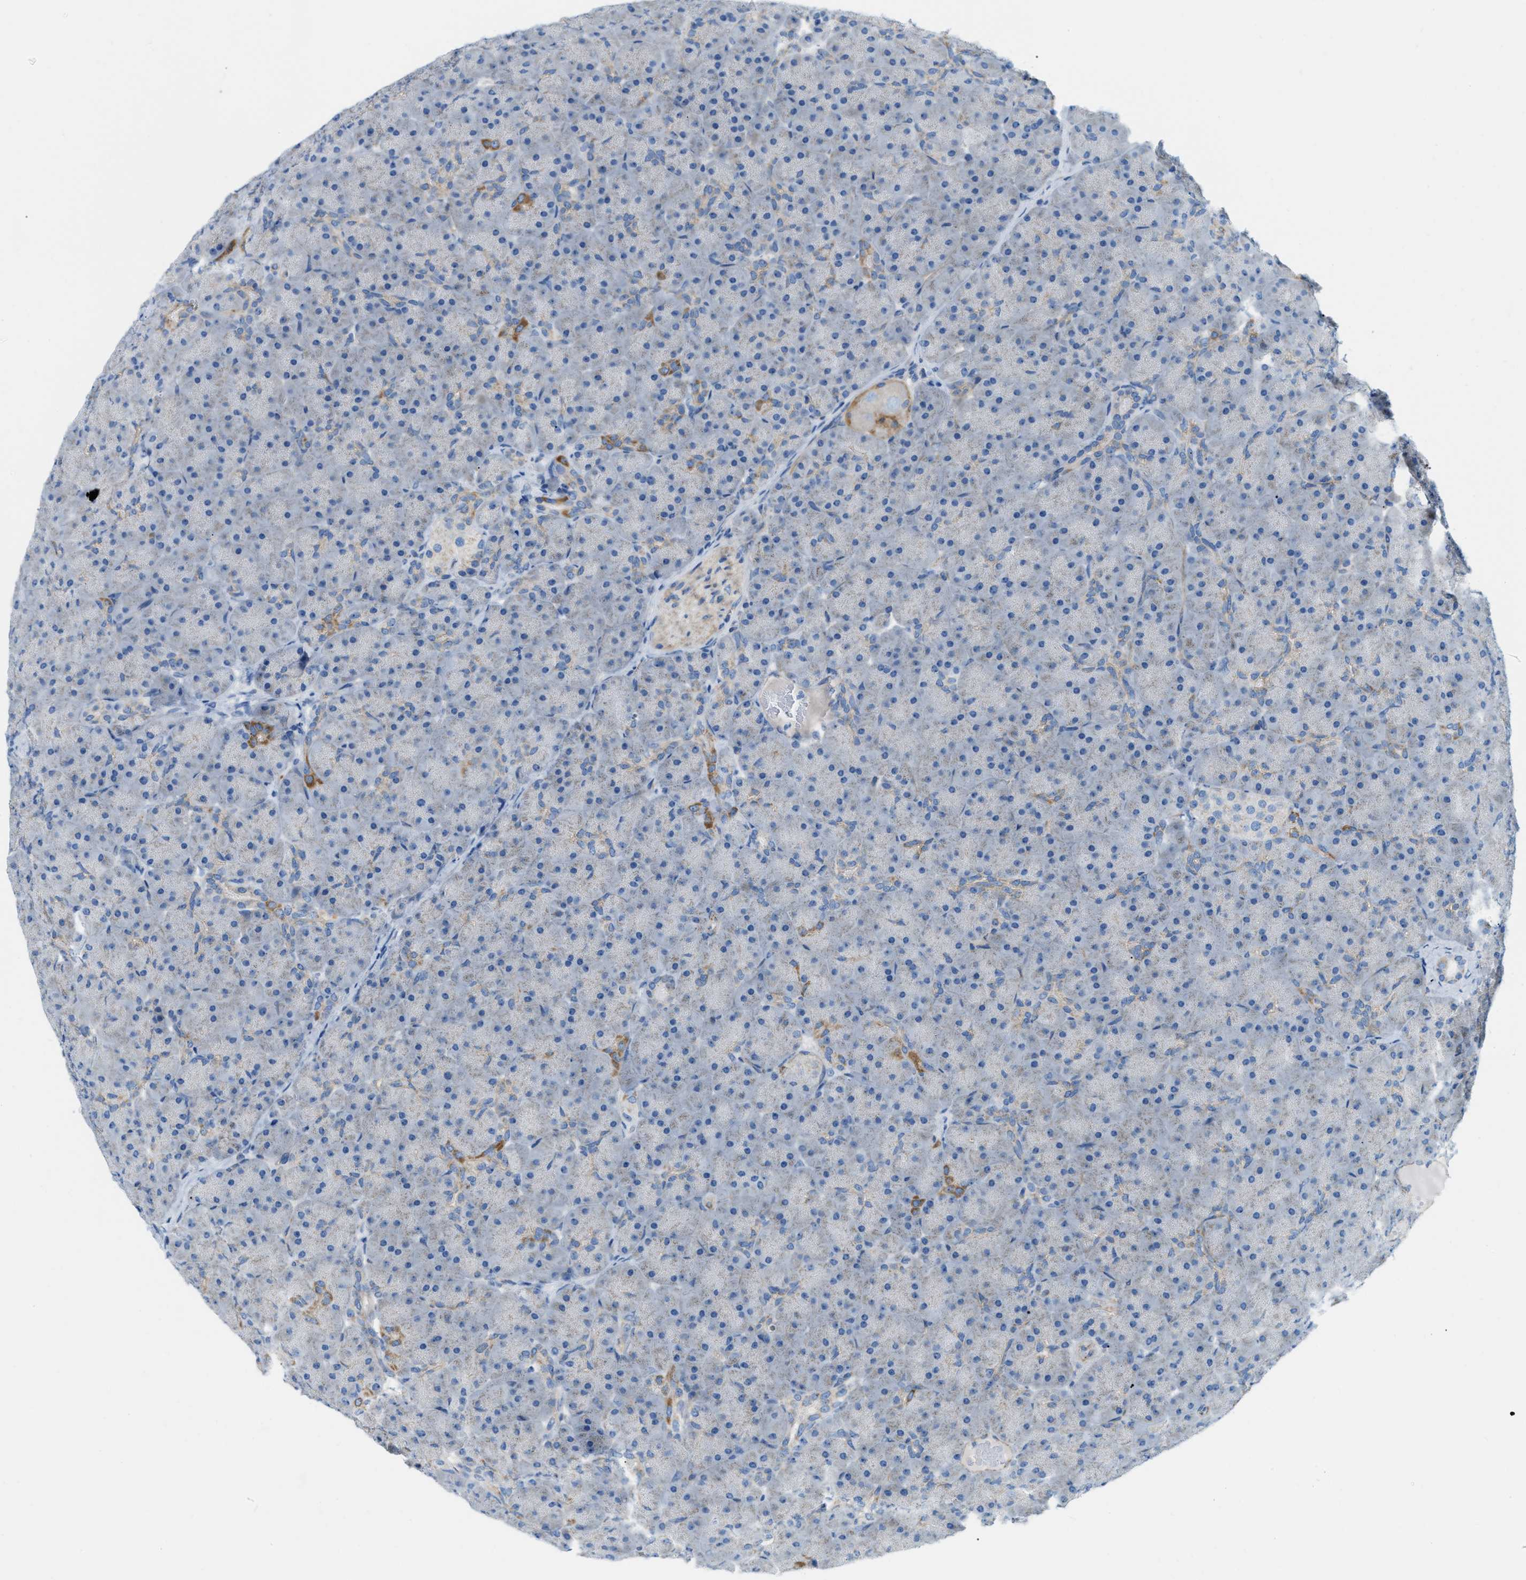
{"staining": {"intensity": "moderate", "quantity": "<25%", "location": "cytoplasmic/membranous"}, "tissue": "pancreas", "cell_type": "Exocrine glandular cells", "image_type": "normal", "snomed": [{"axis": "morphology", "description": "Normal tissue, NOS"}, {"axis": "topography", "description": "Pancreas"}], "caption": "Unremarkable pancreas exhibits moderate cytoplasmic/membranous positivity in about <25% of exocrine glandular cells, visualized by immunohistochemistry. Using DAB (3,3'-diaminobenzidine) (brown) and hematoxylin (blue) stains, captured at high magnification using brightfield microscopy.", "gene": "JADE1", "patient": {"sex": "male", "age": 66}}